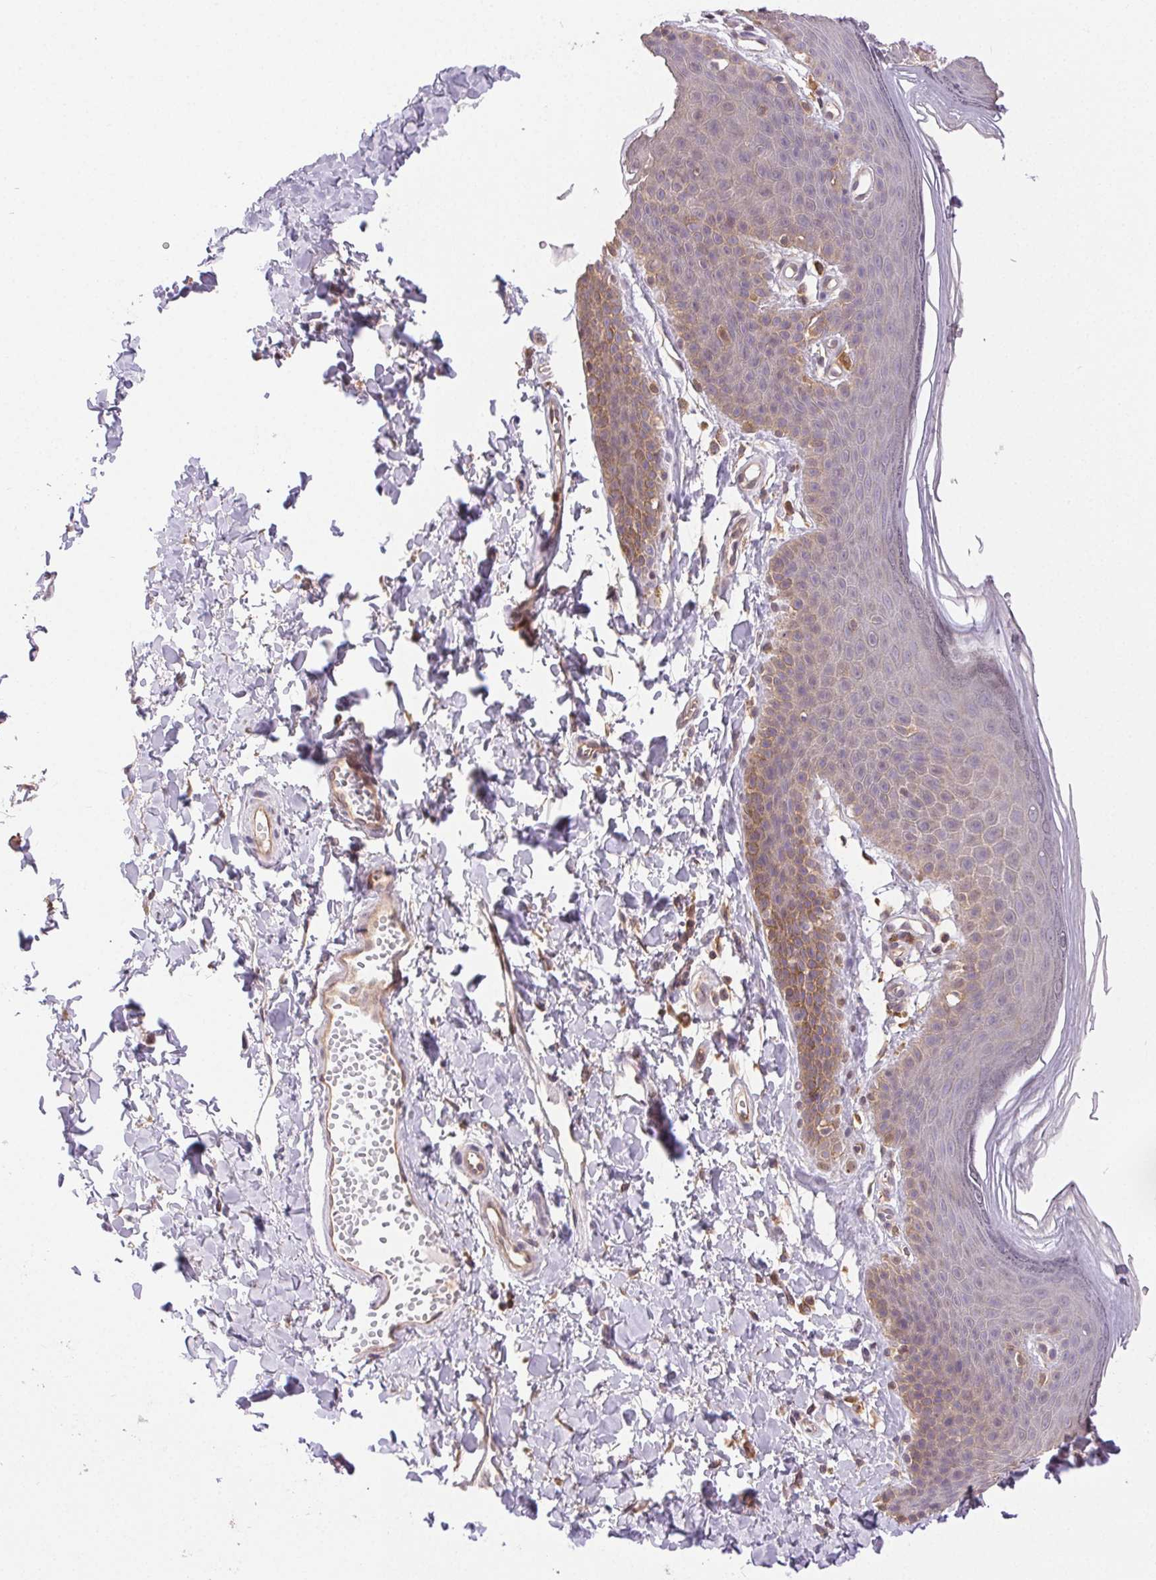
{"staining": {"intensity": "weak", "quantity": "<25%", "location": "cytoplasmic/membranous"}, "tissue": "skin", "cell_type": "Epidermal cells", "image_type": "normal", "snomed": [{"axis": "morphology", "description": "Normal tissue, NOS"}, {"axis": "topography", "description": "Anal"}], "caption": "IHC of benign human skin shows no staining in epidermal cells. Brightfield microscopy of IHC stained with DAB (brown) and hematoxylin (blue), captured at high magnification.", "gene": "GDI1", "patient": {"sex": "male", "age": 53}}